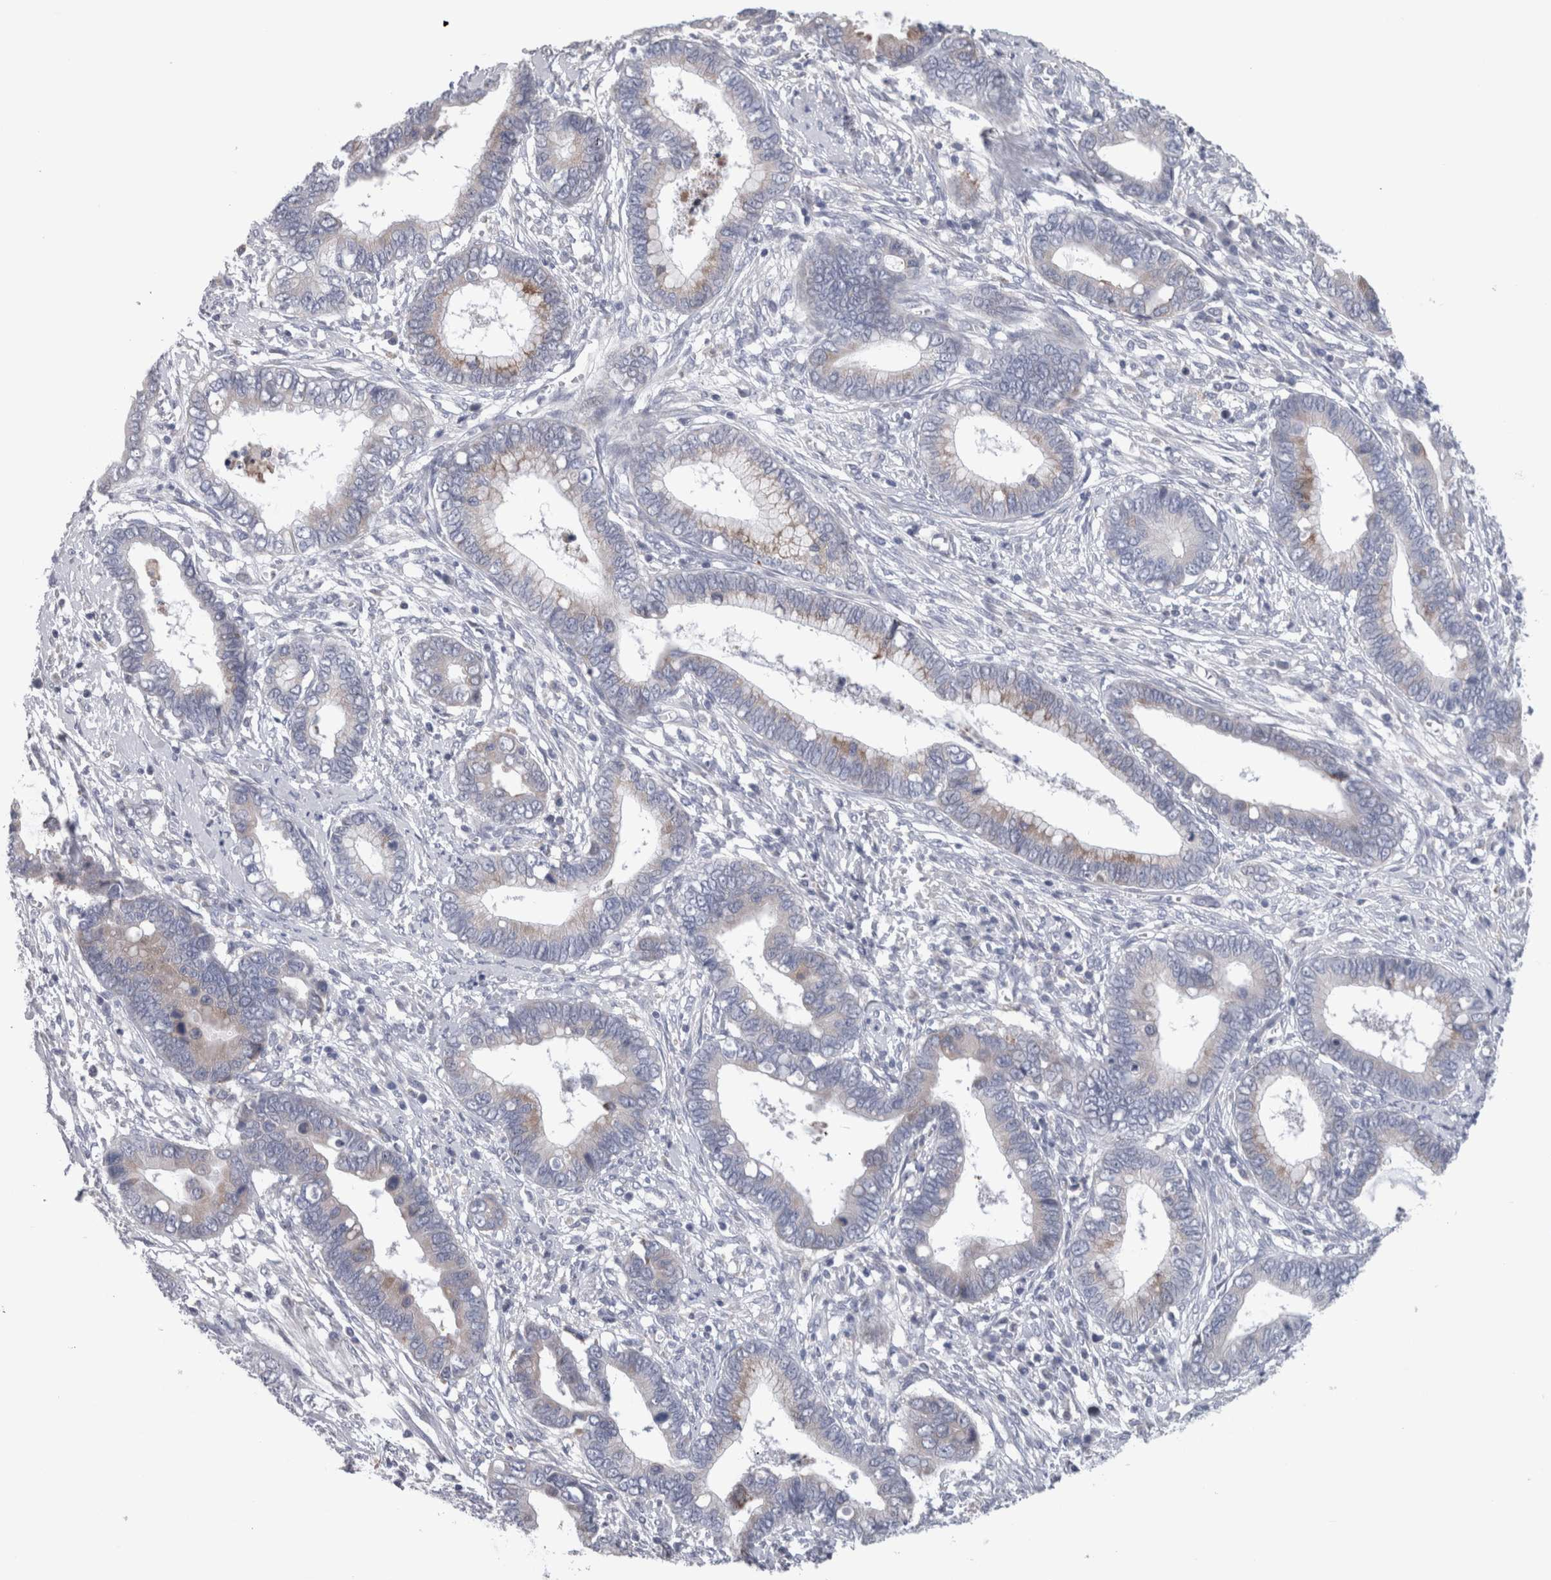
{"staining": {"intensity": "moderate", "quantity": "<25%", "location": "cytoplasmic/membranous"}, "tissue": "cervical cancer", "cell_type": "Tumor cells", "image_type": "cancer", "snomed": [{"axis": "morphology", "description": "Adenocarcinoma, NOS"}, {"axis": "topography", "description": "Cervix"}], "caption": "Moderate cytoplasmic/membranous positivity for a protein is identified in about <25% of tumor cells of cervical cancer using IHC.", "gene": "GDAP1", "patient": {"sex": "female", "age": 44}}